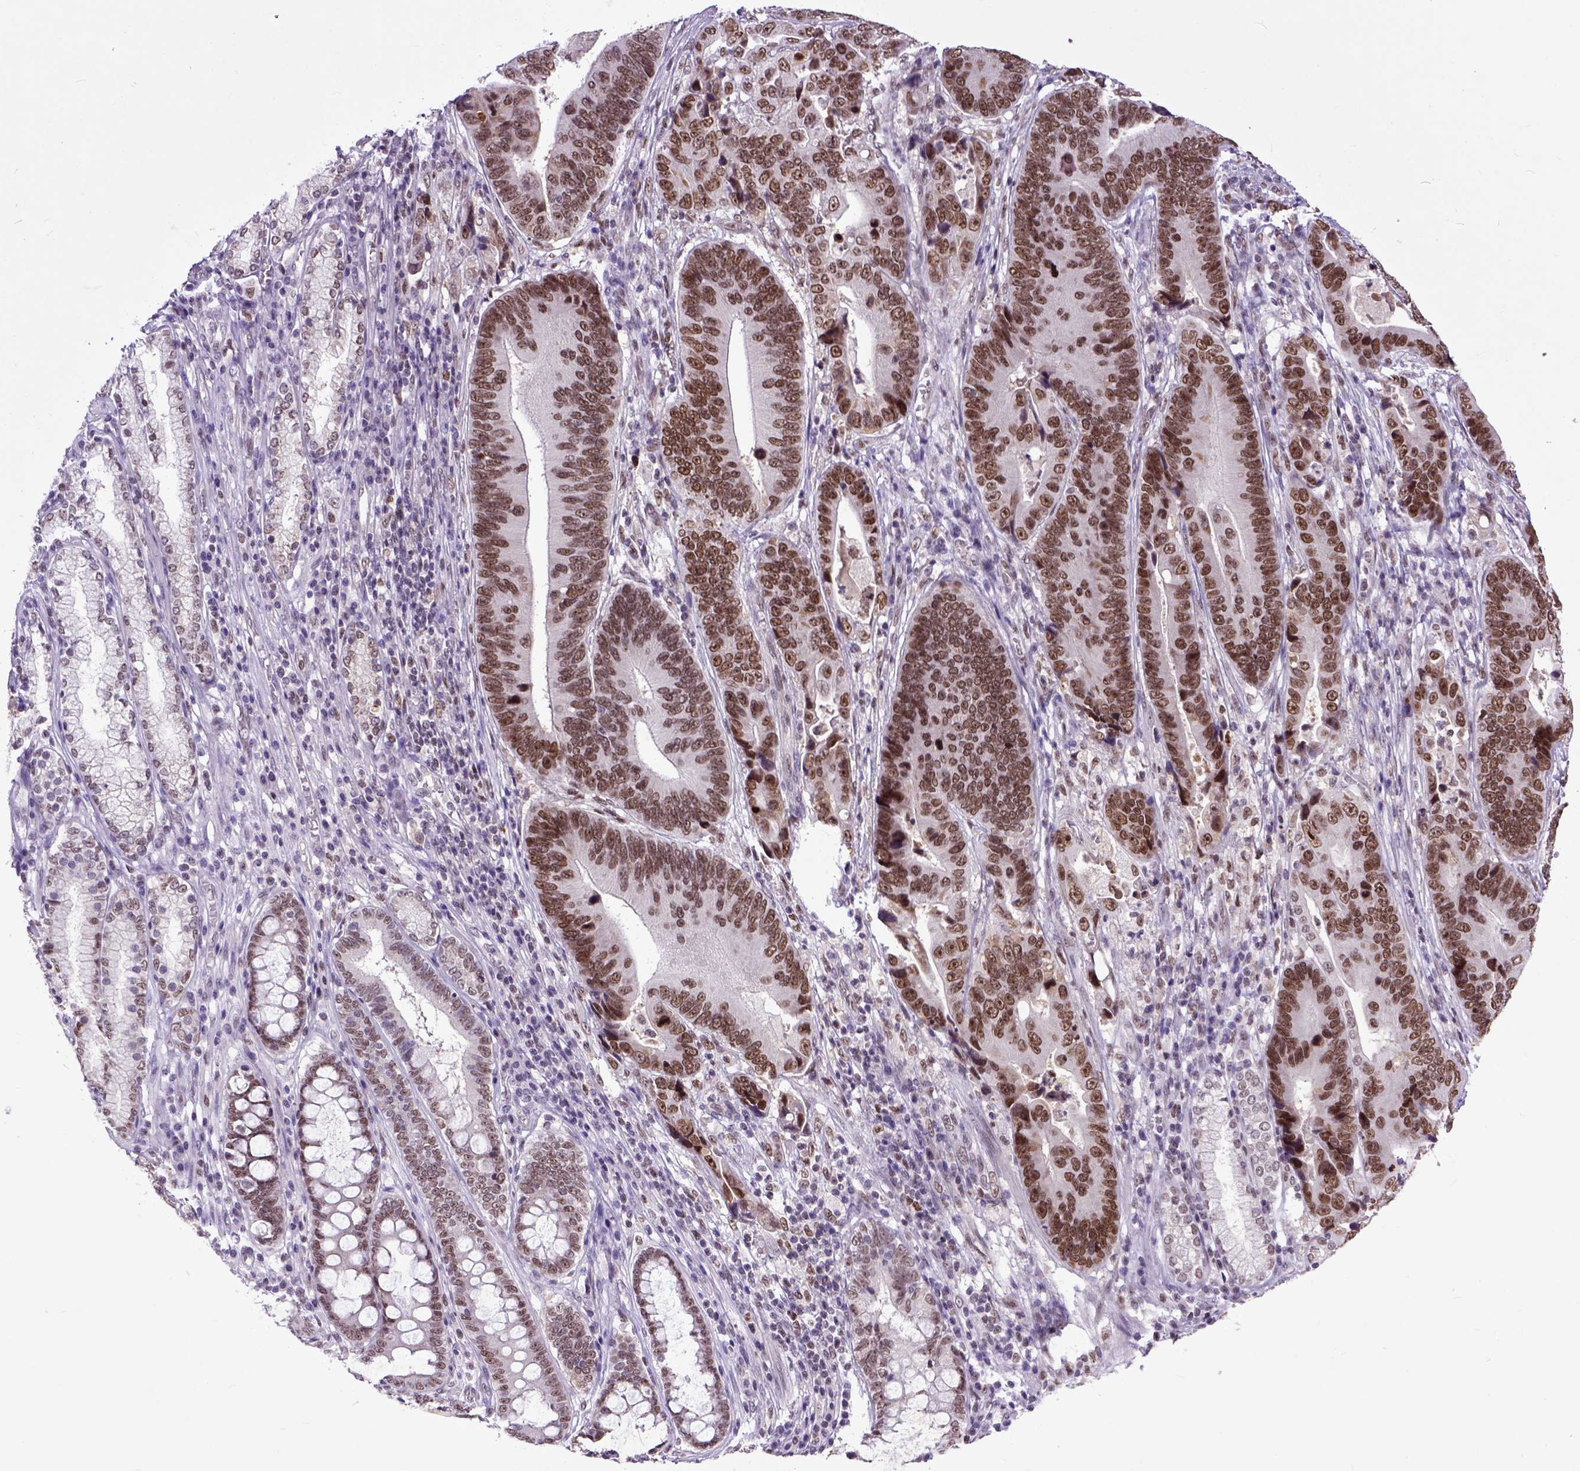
{"staining": {"intensity": "moderate", "quantity": ">75%", "location": "nuclear"}, "tissue": "stomach cancer", "cell_type": "Tumor cells", "image_type": "cancer", "snomed": [{"axis": "morphology", "description": "Adenocarcinoma, NOS"}, {"axis": "topography", "description": "Stomach"}], "caption": "Protein expression analysis of stomach adenocarcinoma displays moderate nuclear expression in about >75% of tumor cells.", "gene": "RCC2", "patient": {"sex": "male", "age": 84}}